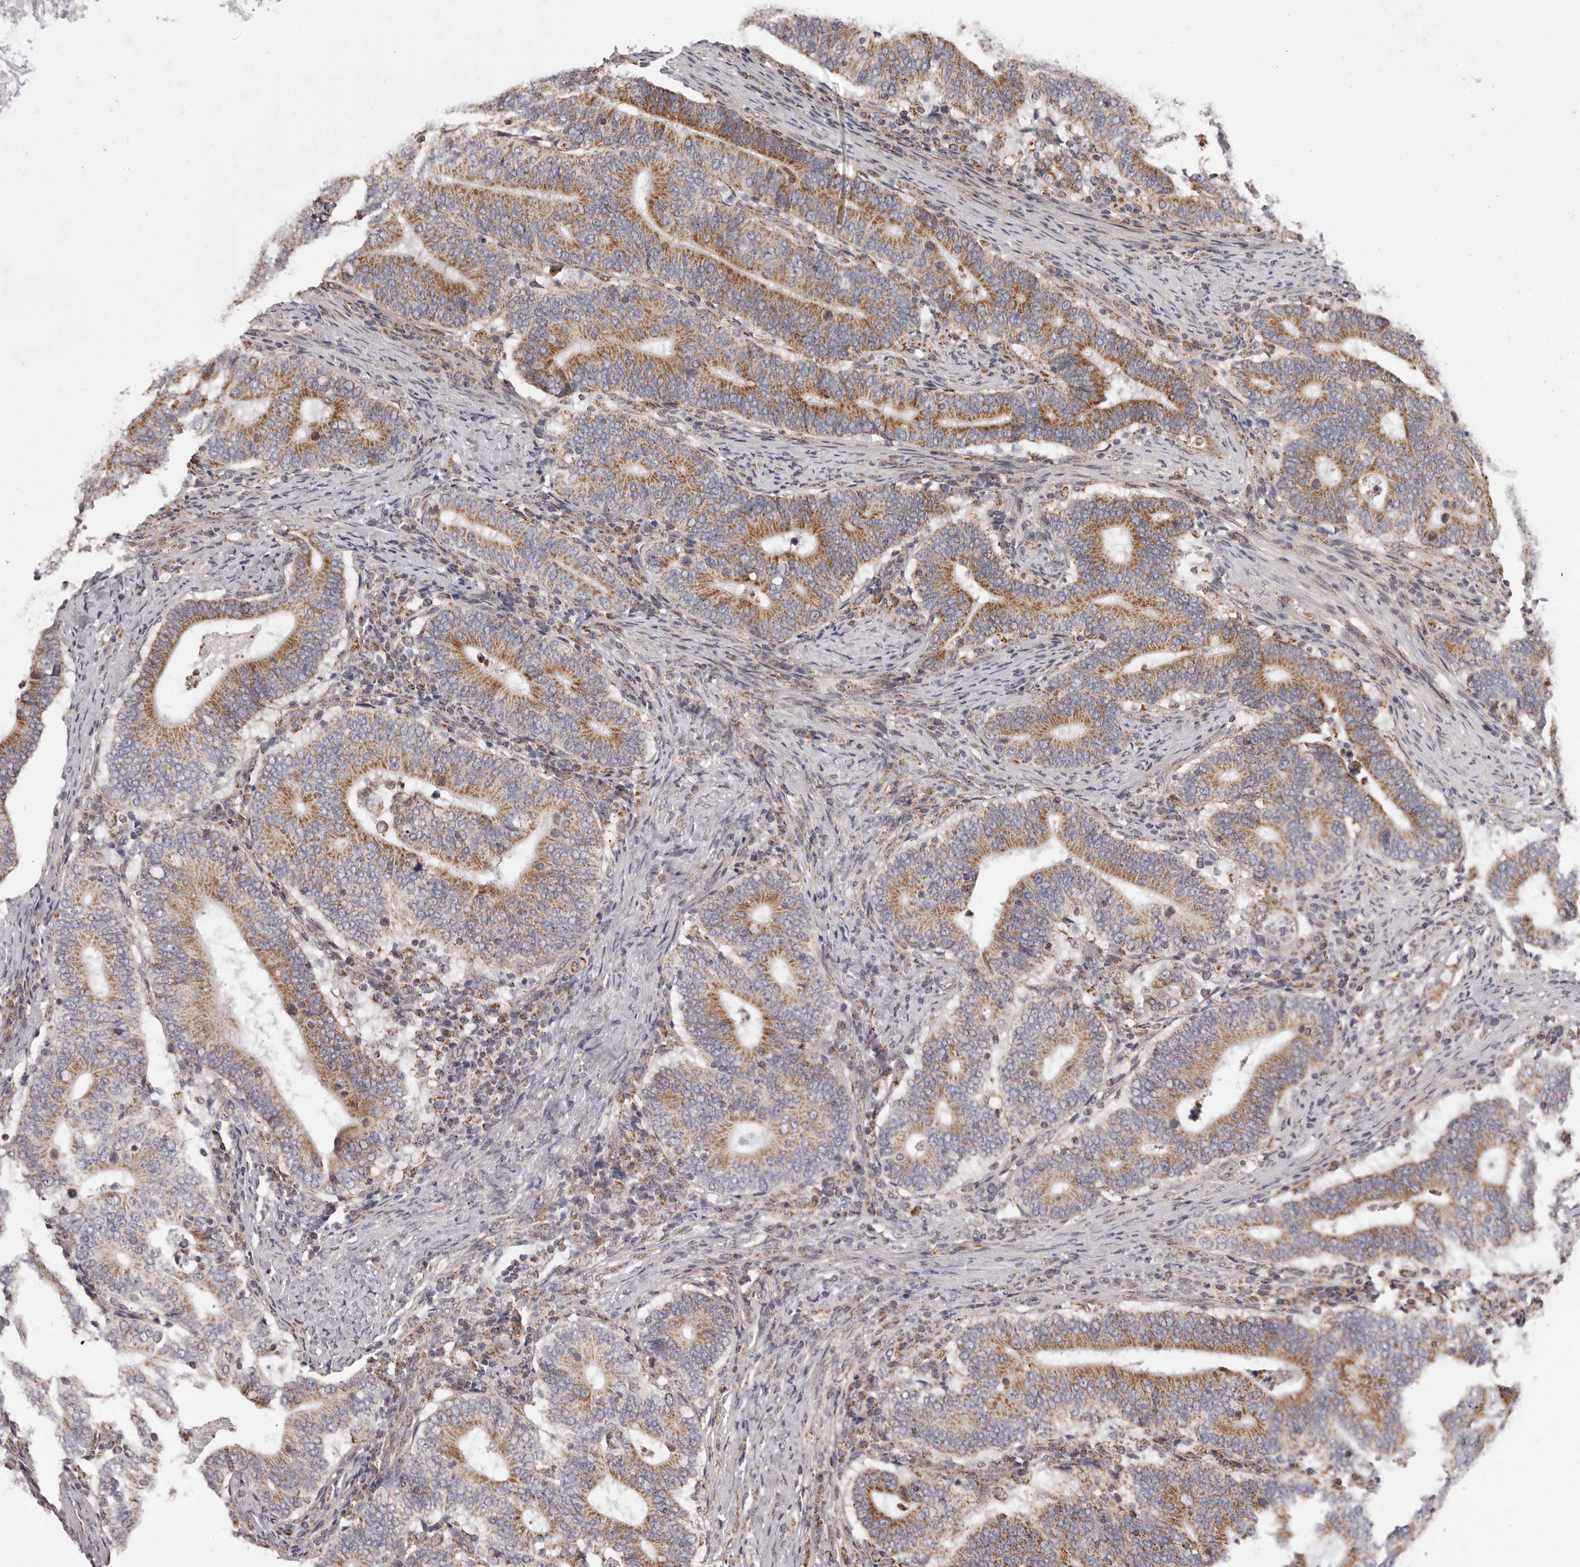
{"staining": {"intensity": "strong", "quantity": ">75%", "location": "cytoplasmic/membranous"}, "tissue": "colorectal cancer", "cell_type": "Tumor cells", "image_type": "cancer", "snomed": [{"axis": "morphology", "description": "Adenocarcinoma, NOS"}, {"axis": "topography", "description": "Colon"}], "caption": "IHC of colorectal cancer exhibits high levels of strong cytoplasmic/membranous staining in about >75% of tumor cells. (brown staining indicates protein expression, while blue staining denotes nuclei).", "gene": "CHRM2", "patient": {"sex": "female", "age": 66}}